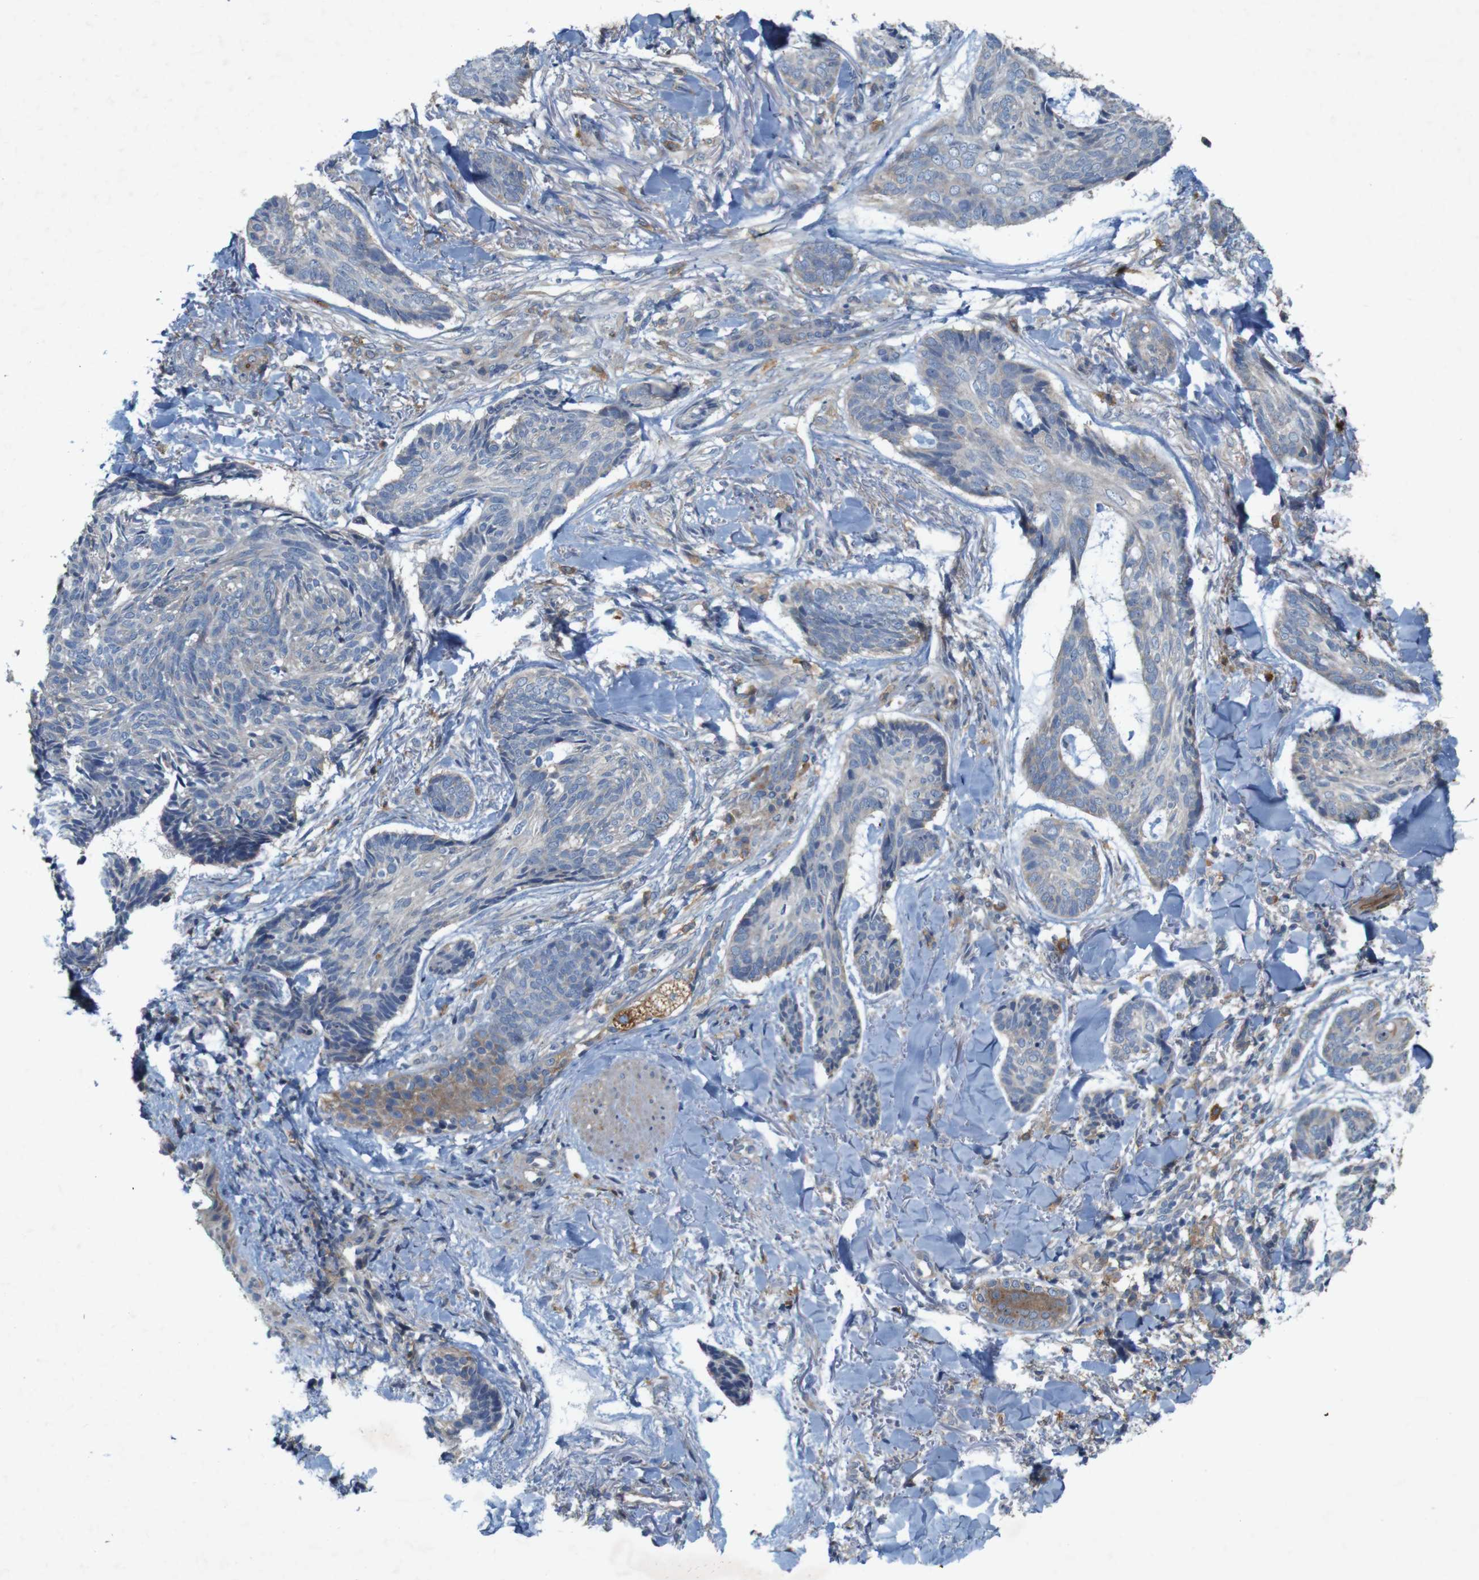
{"staining": {"intensity": "weak", "quantity": "25%-75%", "location": "cytoplasmic/membranous"}, "tissue": "skin cancer", "cell_type": "Tumor cells", "image_type": "cancer", "snomed": [{"axis": "morphology", "description": "Basal cell carcinoma"}, {"axis": "topography", "description": "Skin"}], "caption": "Brown immunohistochemical staining in basal cell carcinoma (skin) displays weak cytoplasmic/membranous expression in approximately 25%-75% of tumor cells.", "gene": "SIGLEC8", "patient": {"sex": "male", "age": 43}}